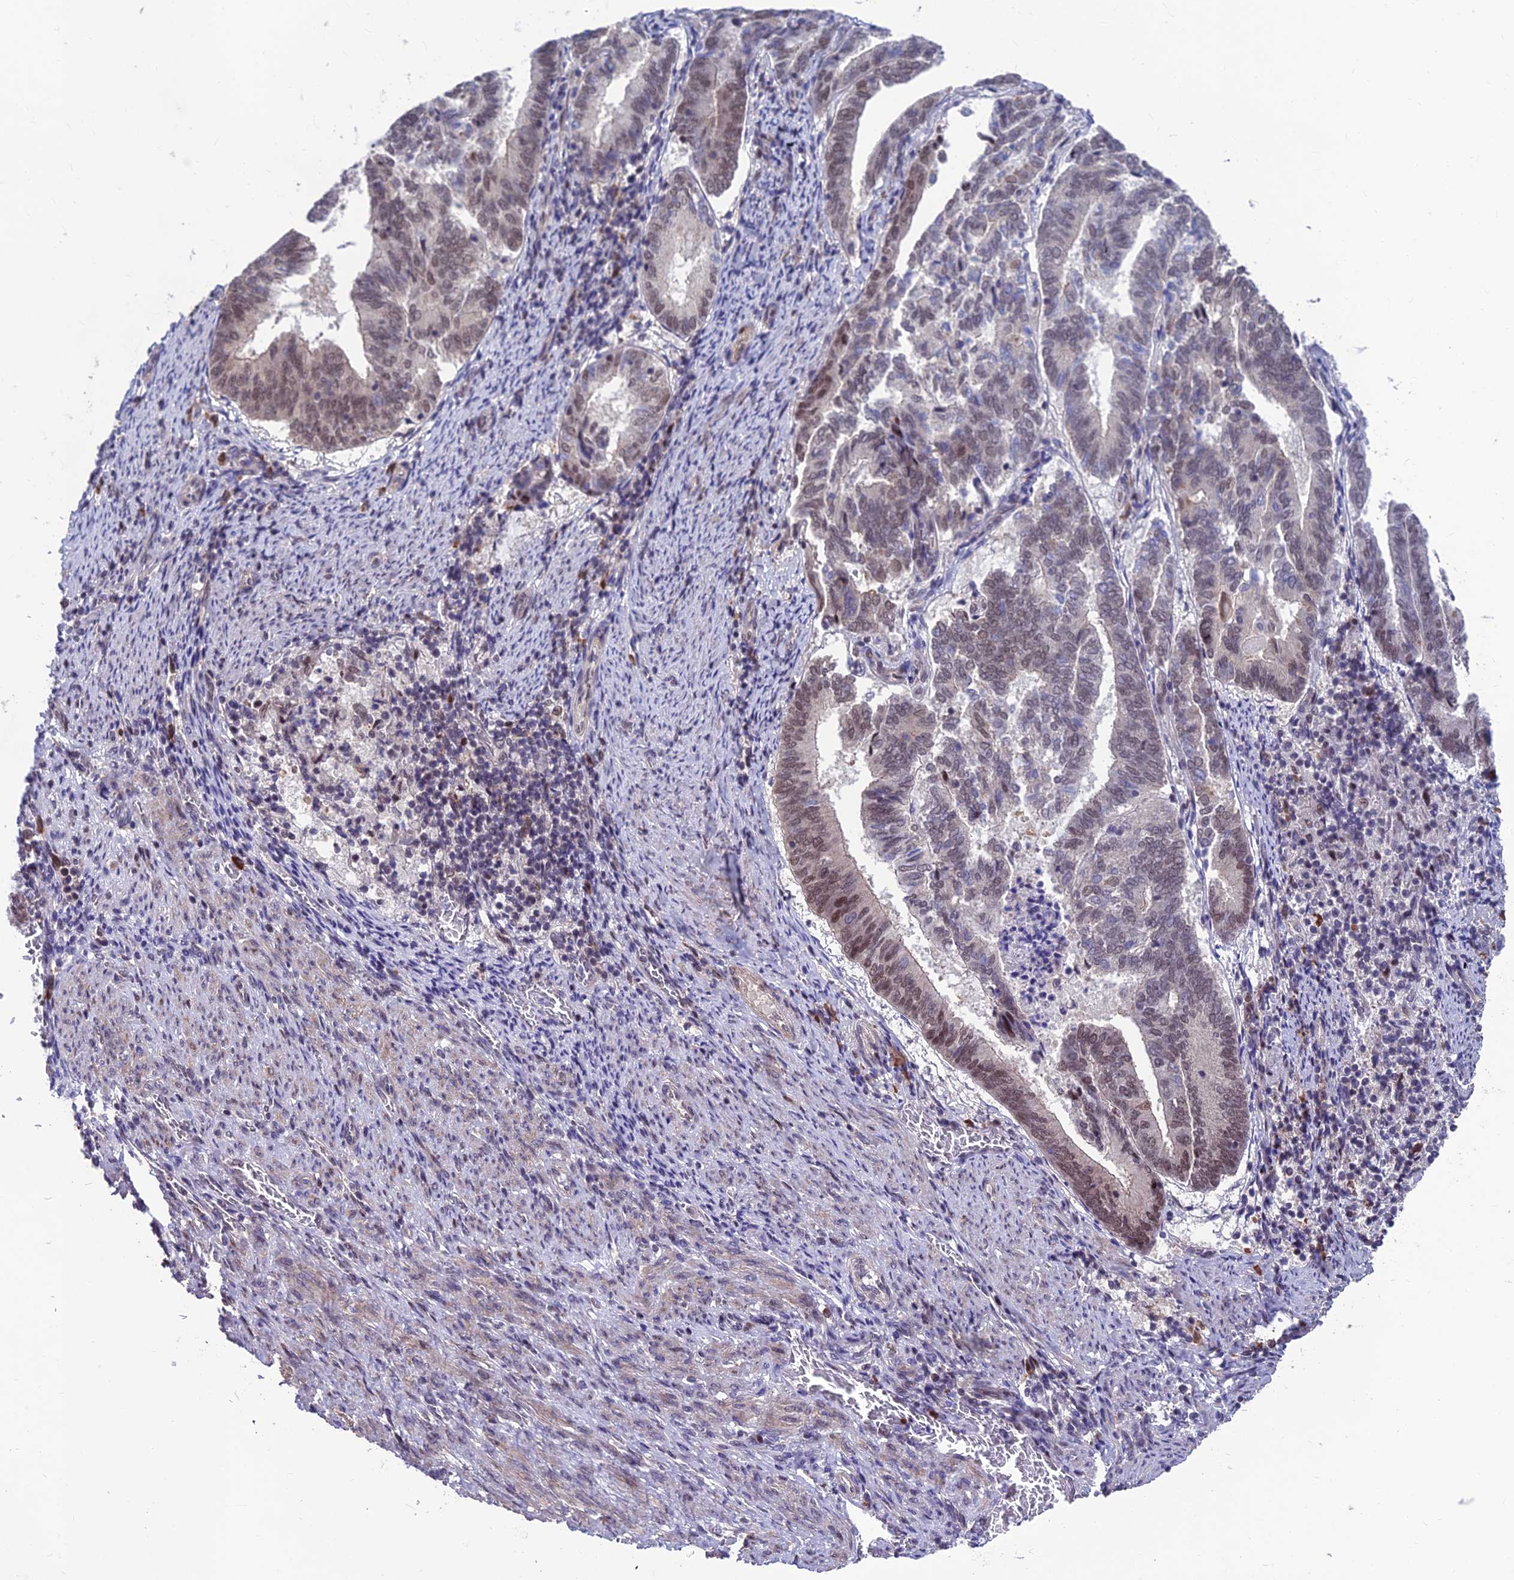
{"staining": {"intensity": "weak", "quantity": "<25%", "location": "nuclear"}, "tissue": "endometrial cancer", "cell_type": "Tumor cells", "image_type": "cancer", "snomed": [{"axis": "morphology", "description": "Adenocarcinoma, NOS"}, {"axis": "topography", "description": "Endometrium"}], "caption": "DAB (3,3'-diaminobenzidine) immunohistochemical staining of human endometrial adenocarcinoma shows no significant staining in tumor cells.", "gene": "KIAA1191", "patient": {"sex": "female", "age": 80}}